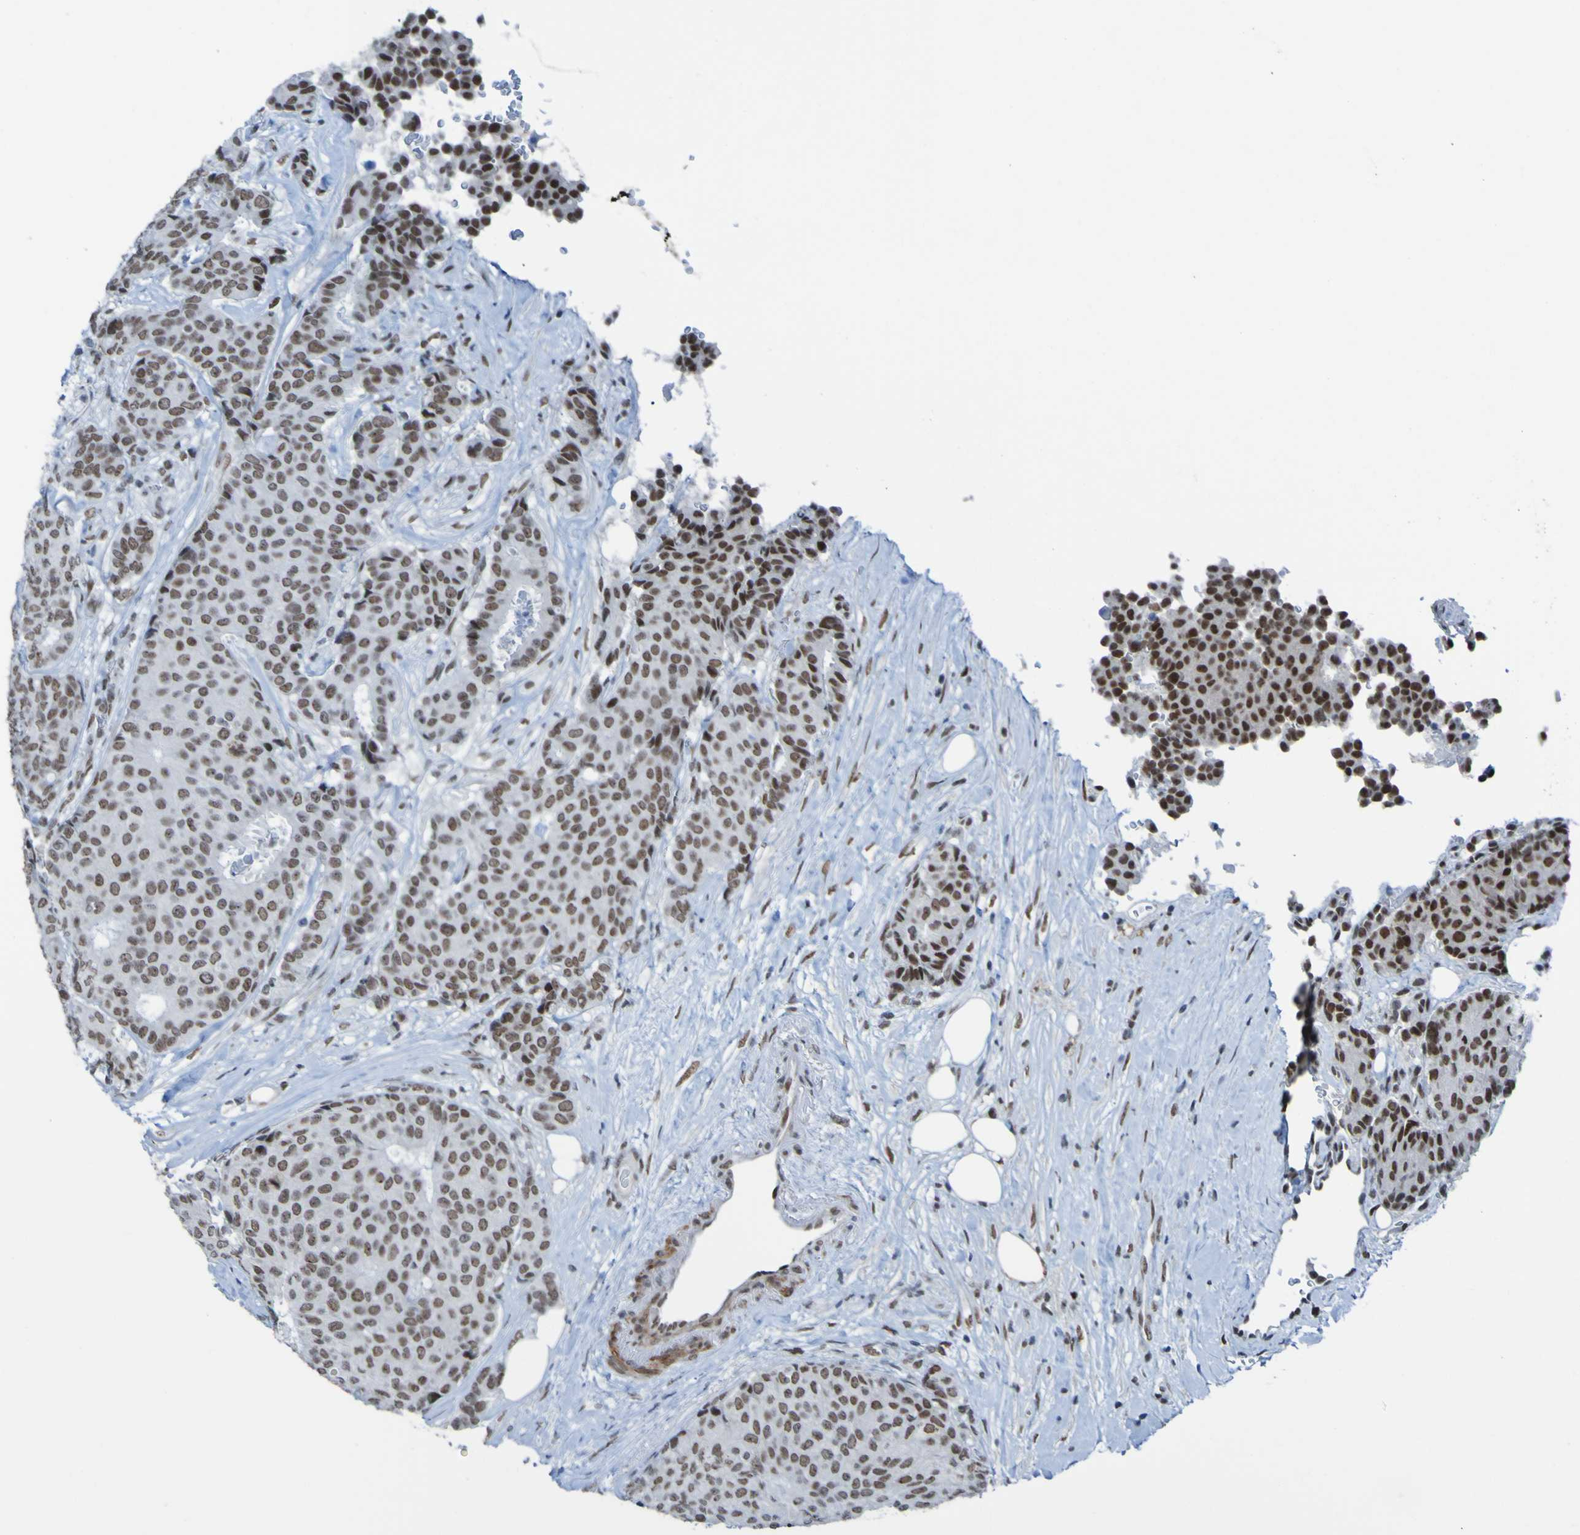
{"staining": {"intensity": "moderate", "quantity": ">75%", "location": "nuclear"}, "tissue": "breast cancer", "cell_type": "Tumor cells", "image_type": "cancer", "snomed": [{"axis": "morphology", "description": "Duct carcinoma"}, {"axis": "topography", "description": "Breast"}], "caption": "Tumor cells display moderate nuclear staining in approximately >75% of cells in breast infiltrating ductal carcinoma.", "gene": "PHF2", "patient": {"sex": "female", "age": 75}}